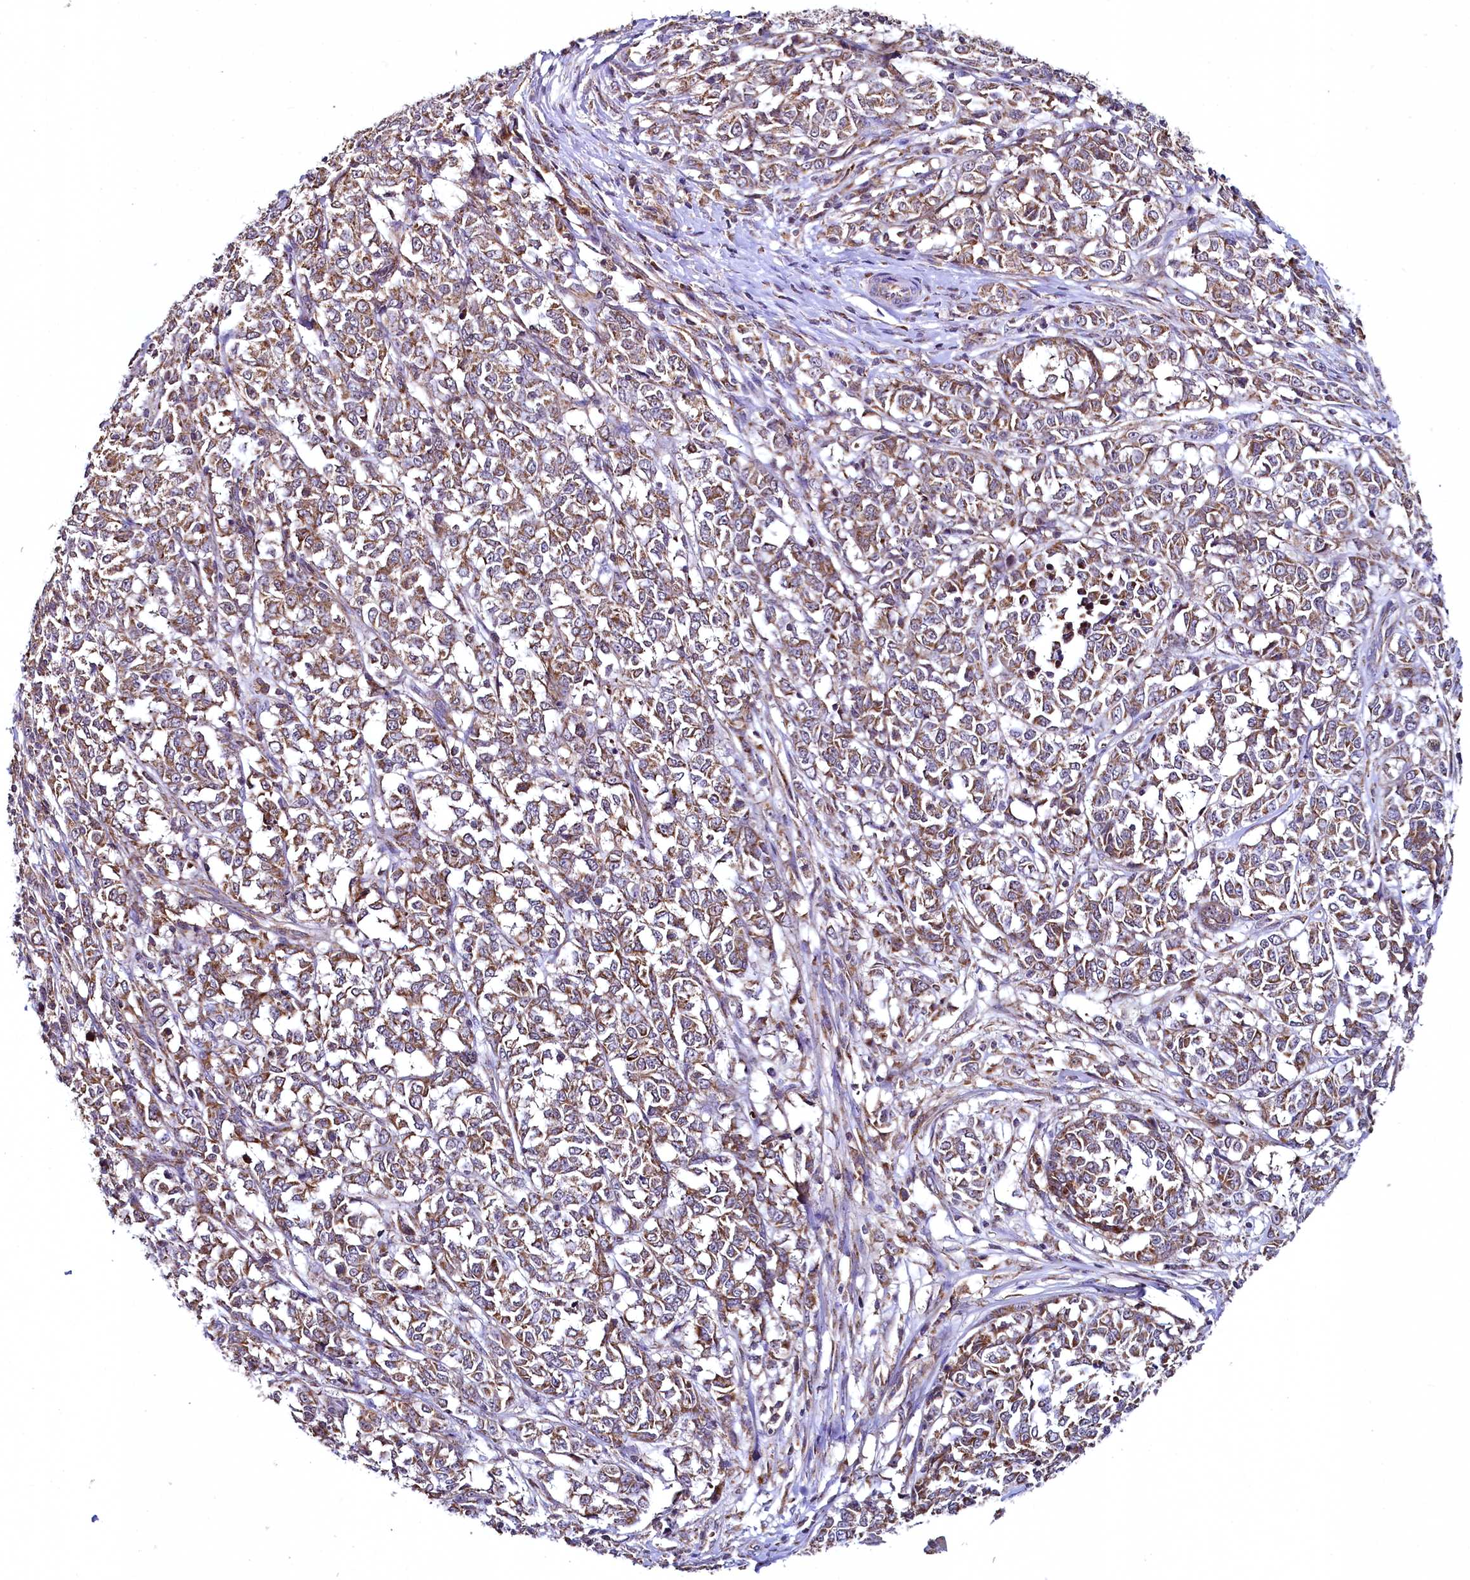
{"staining": {"intensity": "moderate", "quantity": ">75%", "location": "cytoplasmic/membranous"}, "tissue": "melanoma", "cell_type": "Tumor cells", "image_type": "cancer", "snomed": [{"axis": "morphology", "description": "Malignant melanoma, NOS"}, {"axis": "topography", "description": "Skin"}], "caption": "A photomicrograph showing moderate cytoplasmic/membranous positivity in approximately >75% of tumor cells in malignant melanoma, as visualized by brown immunohistochemical staining.", "gene": "METTL4", "patient": {"sex": "female", "age": 72}}